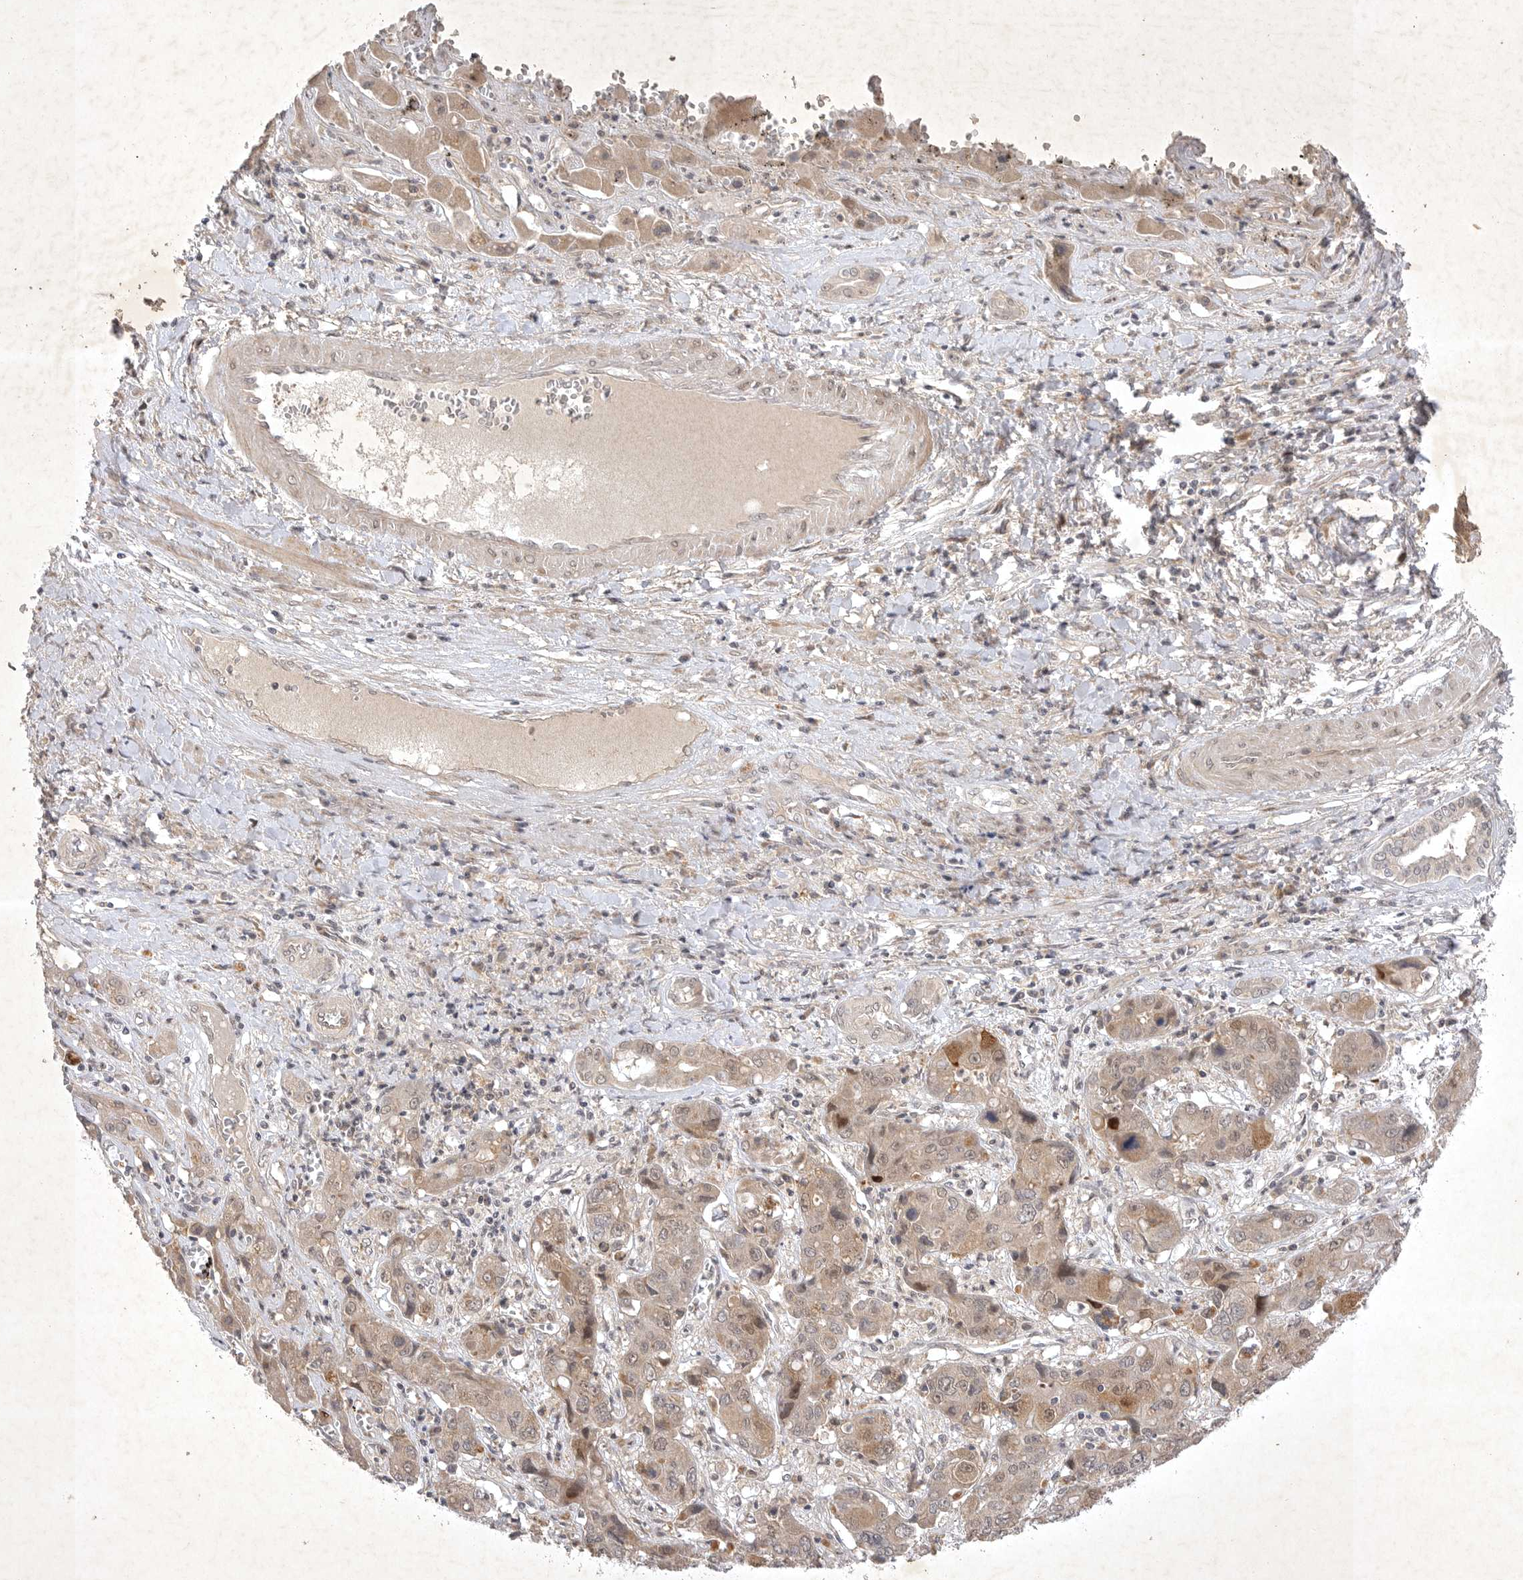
{"staining": {"intensity": "weak", "quantity": ">75%", "location": "cytoplasmic/membranous"}, "tissue": "liver cancer", "cell_type": "Tumor cells", "image_type": "cancer", "snomed": [{"axis": "morphology", "description": "Cholangiocarcinoma"}, {"axis": "topography", "description": "Liver"}], "caption": "Protein staining exhibits weak cytoplasmic/membranous expression in approximately >75% of tumor cells in liver cancer.", "gene": "PTPDC1", "patient": {"sex": "male", "age": 67}}